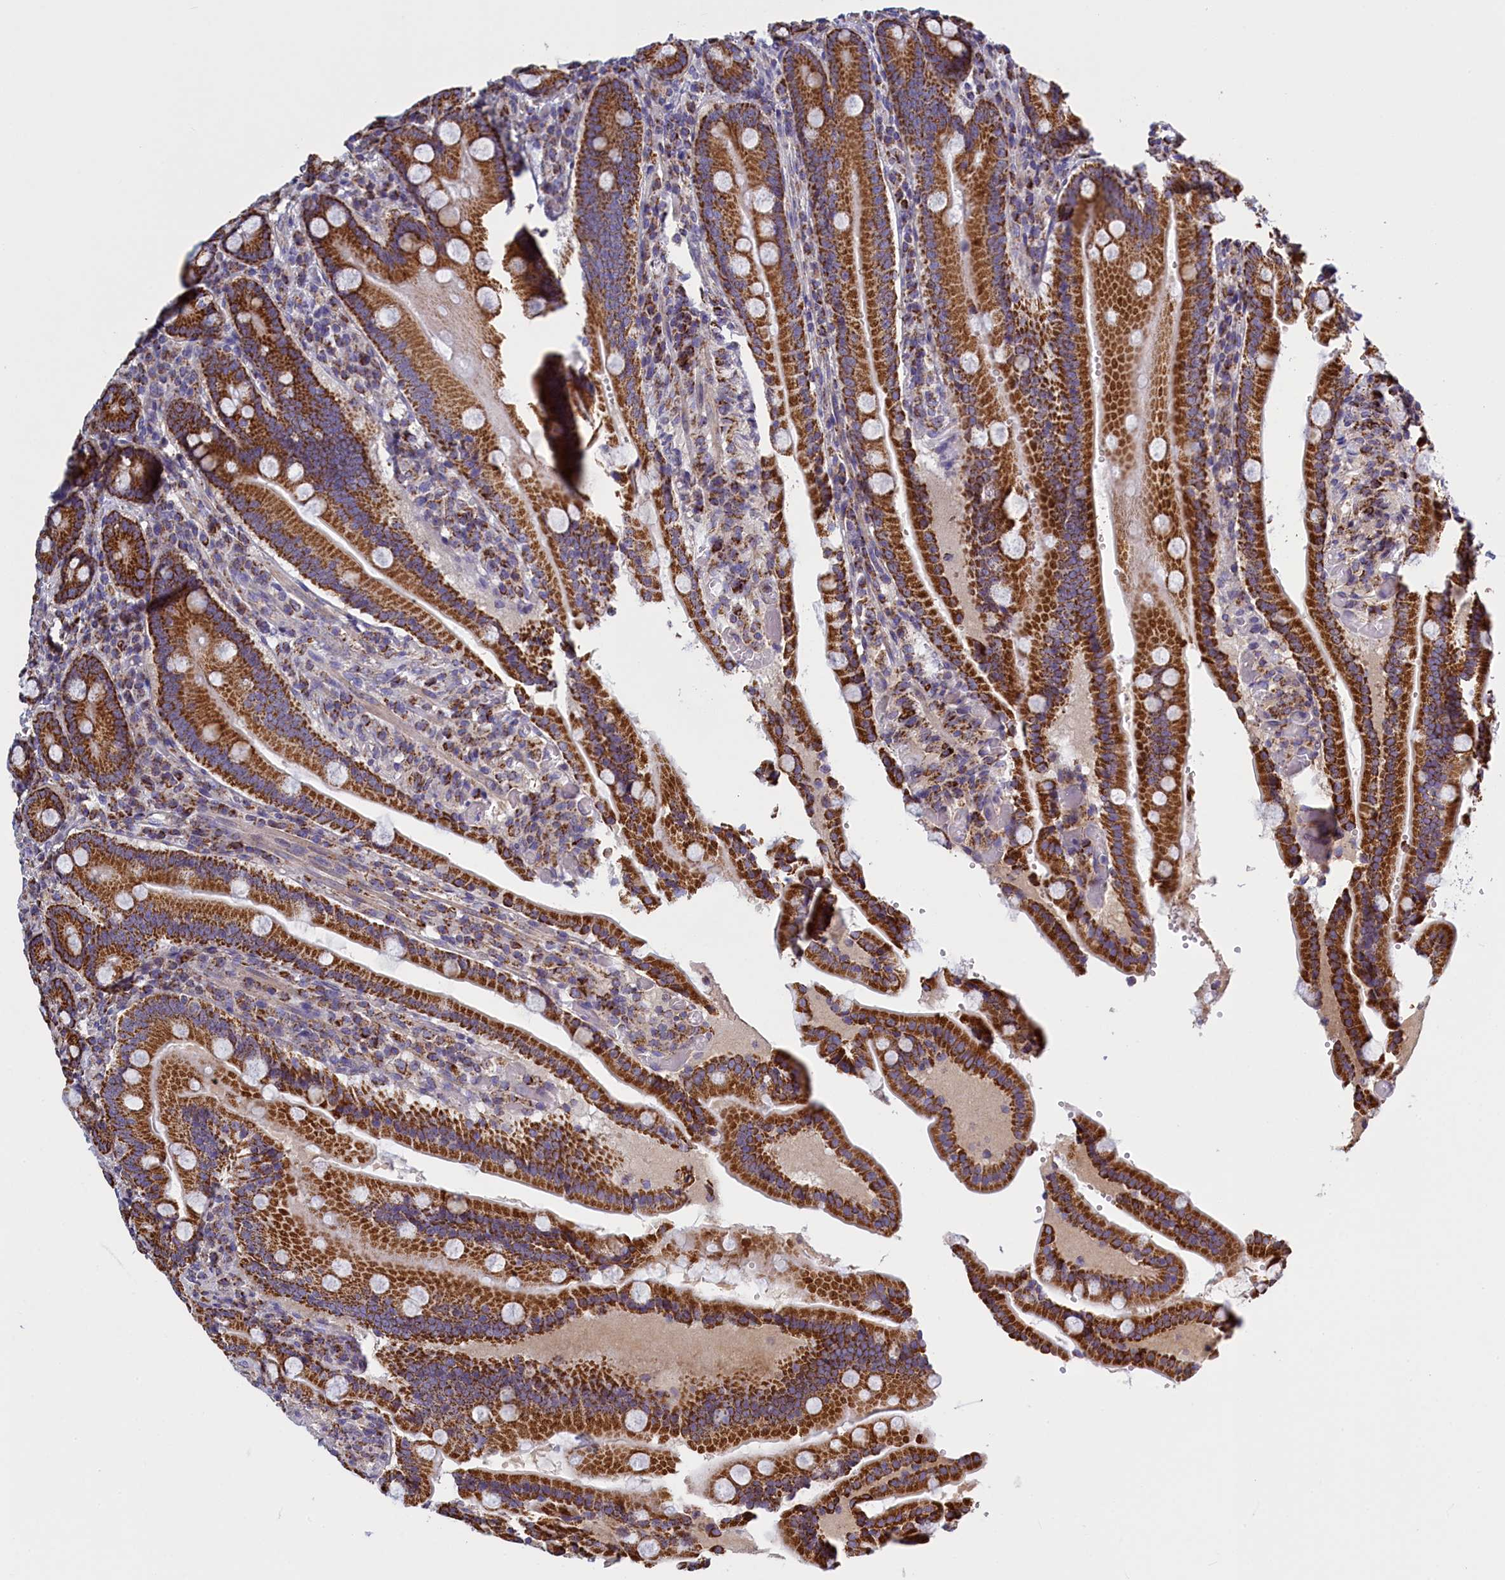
{"staining": {"intensity": "strong", "quantity": ">75%", "location": "cytoplasmic/membranous"}, "tissue": "duodenum", "cell_type": "Glandular cells", "image_type": "normal", "snomed": [{"axis": "morphology", "description": "Normal tissue, NOS"}, {"axis": "topography", "description": "Duodenum"}], "caption": "Immunohistochemistry of benign human duodenum shows high levels of strong cytoplasmic/membranous expression in approximately >75% of glandular cells.", "gene": "IFT122", "patient": {"sex": "female", "age": 62}}